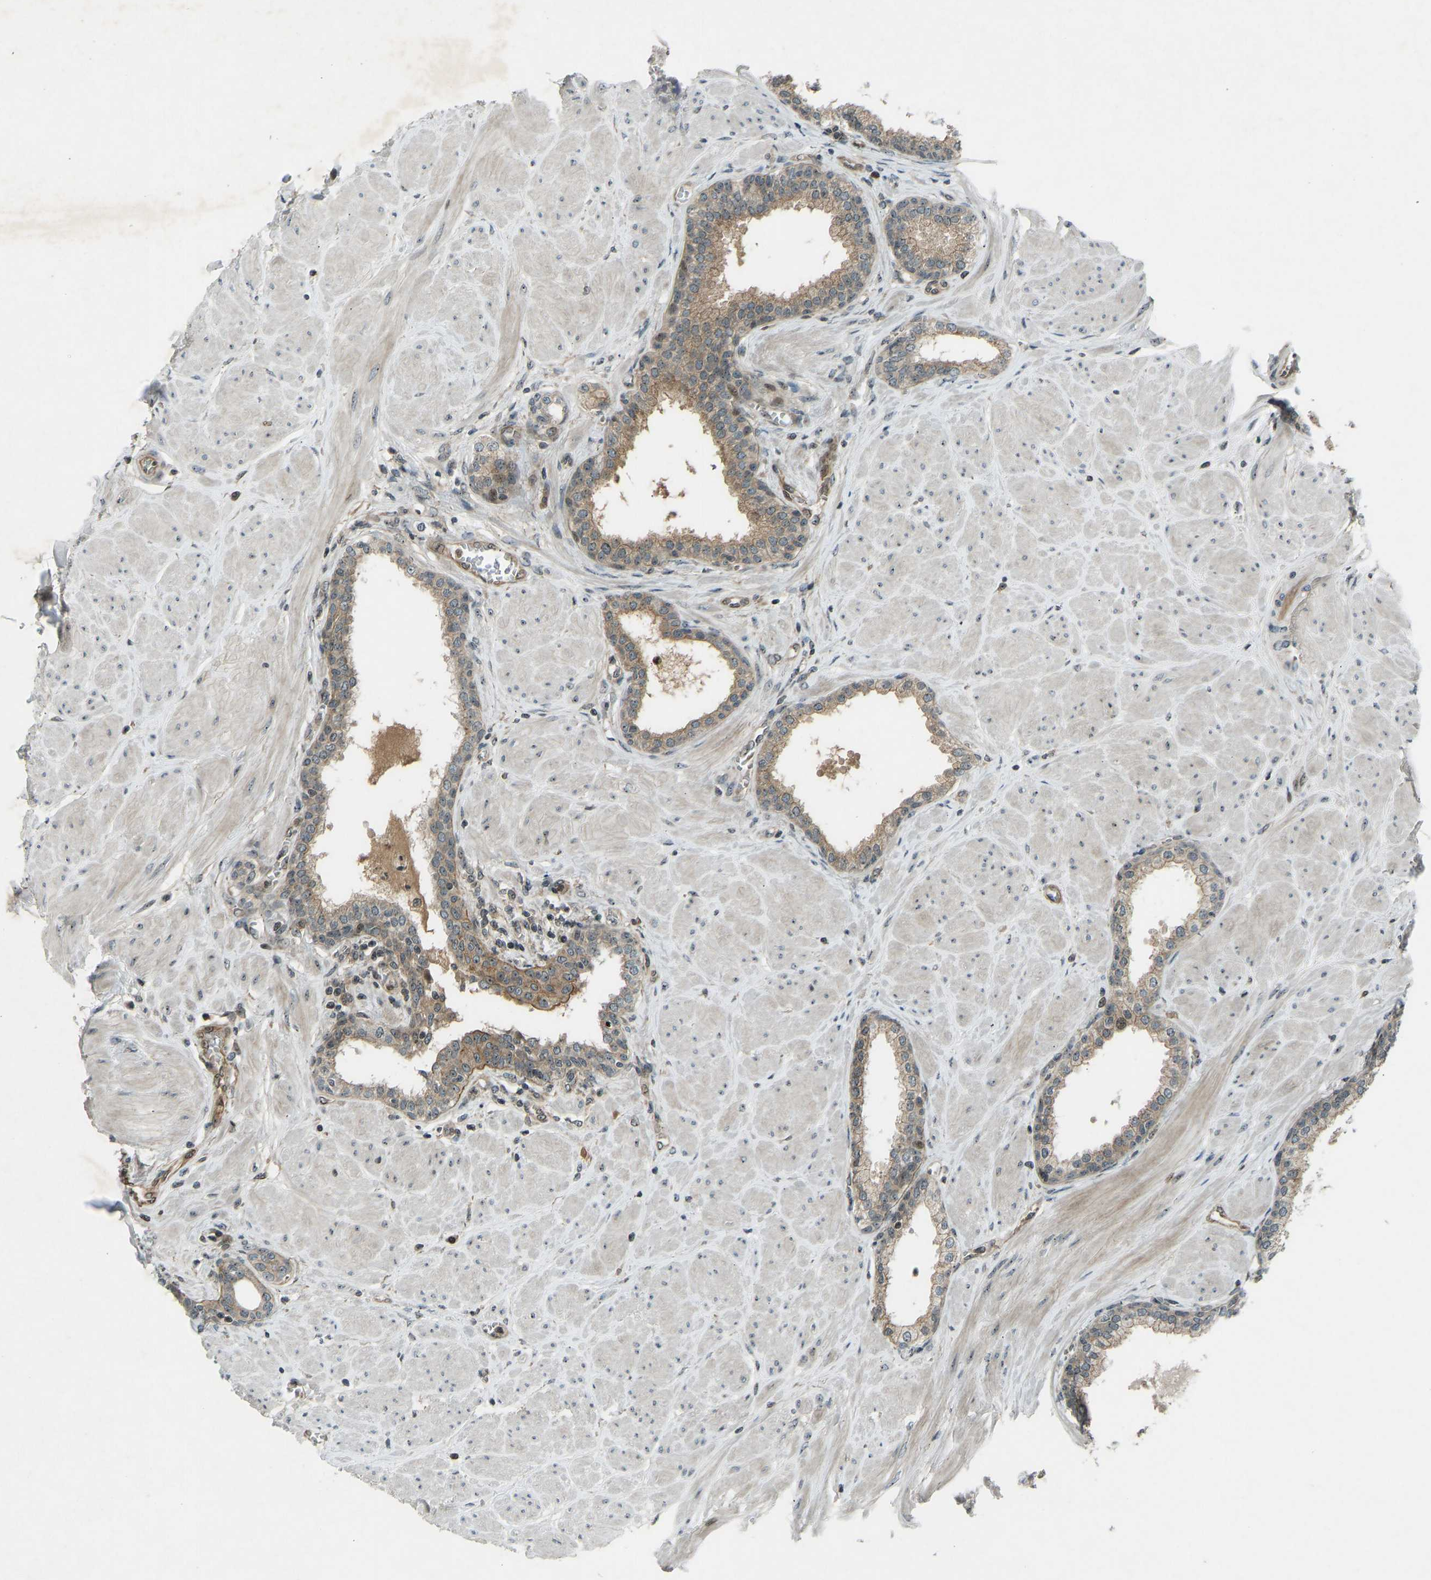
{"staining": {"intensity": "moderate", "quantity": ">75%", "location": "cytoplasmic/membranous"}, "tissue": "prostate", "cell_type": "Glandular cells", "image_type": "normal", "snomed": [{"axis": "morphology", "description": "Normal tissue, NOS"}, {"axis": "topography", "description": "Prostate"}], "caption": "Protein analysis of benign prostate reveals moderate cytoplasmic/membranous expression in about >75% of glandular cells.", "gene": "SVOPL", "patient": {"sex": "male", "age": 51}}